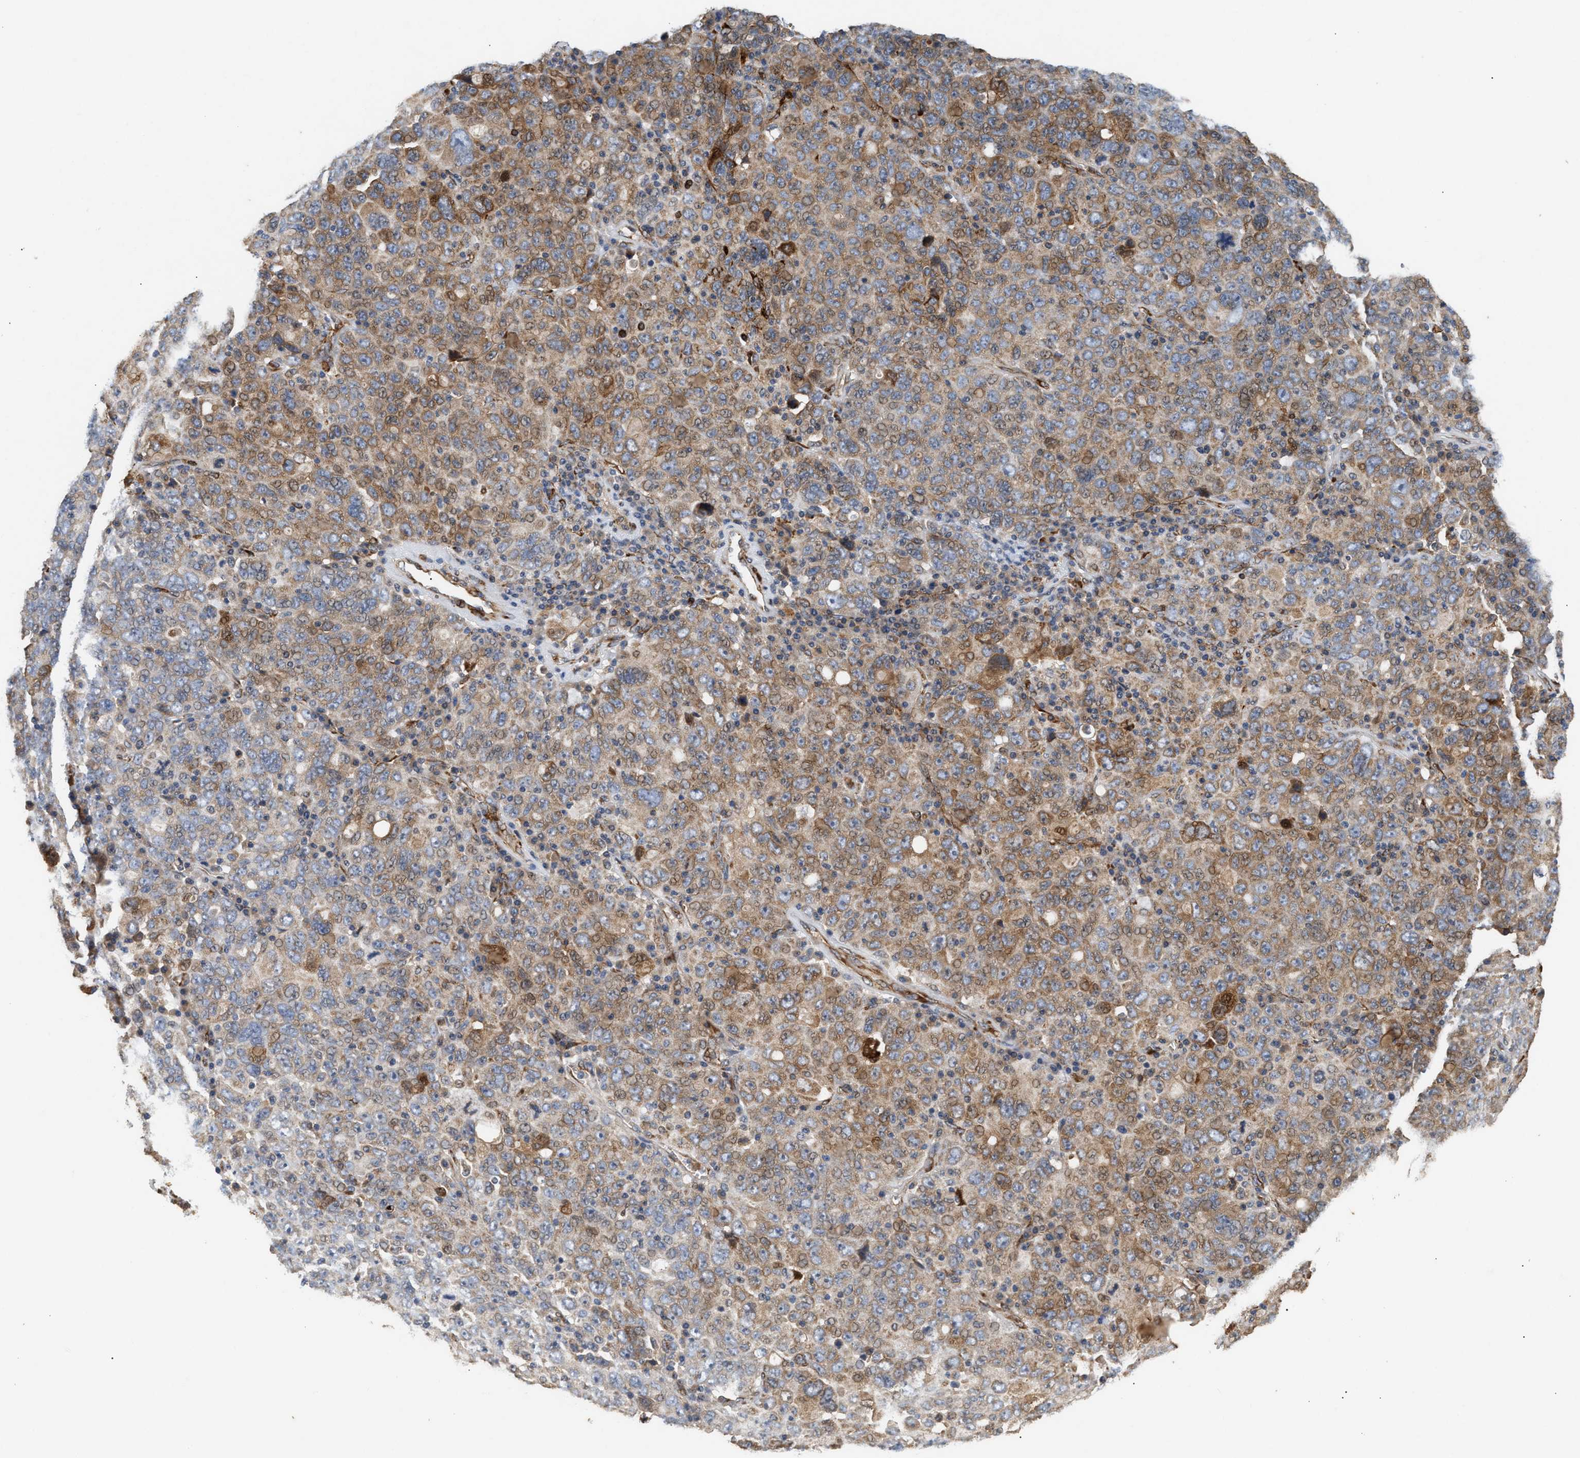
{"staining": {"intensity": "moderate", "quantity": ">75%", "location": "cytoplasmic/membranous"}, "tissue": "ovarian cancer", "cell_type": "Tumor cells", "image_type": "cancer", "snomed": [{"axis": "morphology", "description": "Carcinoma, endometroid"}, {"axis": "topography", "description": "Ovary"}], "caption": "Human ovarian cancer (endometroid carcinoma) stained for a protein (brown) shows moderate cytoplasmic/membranous positive staining in approximately >75% of tumor cells.", "gene": "PLCD1", "patient": {"sex": "female", "age": 62}}